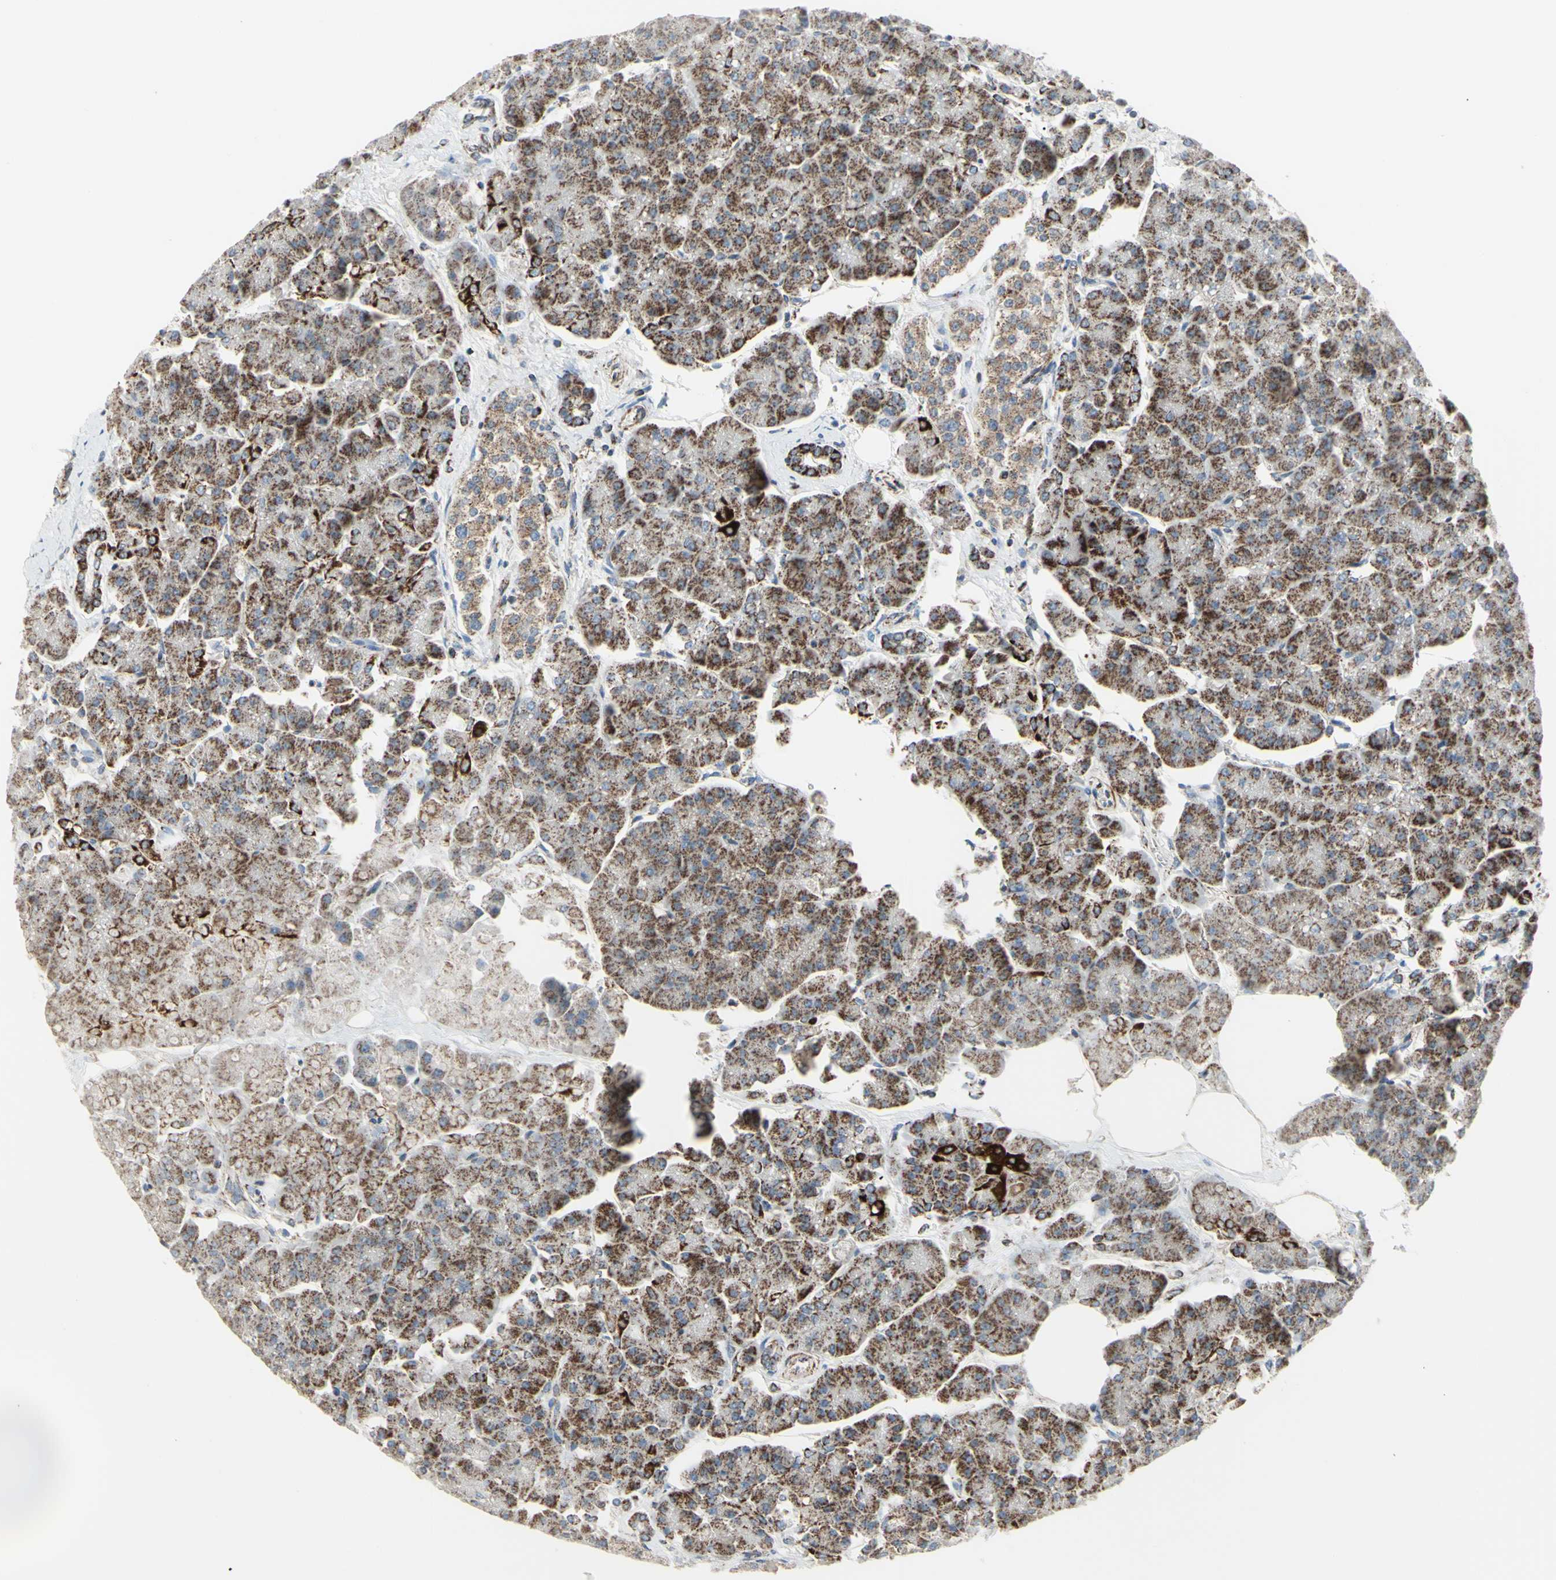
{"staining": {"intensity": "moderate", "quantity": ">75%", "location": "cytoplasmic/membranous"}, "tissue": "pancreas", "cell_type": "Exocrine glandular cells", "image_type": "normal", "snomed": [{"axis": "morphology", "description": "Normal tissue, NOS"}, {"axis": "topography", "description": "Pancreas"}], "caption": "Exocrine glandular cells reveal medium levels of moderate cytoplasmic/membranous expression in about >75% of cells in normal pancreas. The staining was performed using DAB (3,3'-diaminobenzidine), with brown indicating positive protein expression. Nuclei are stained blue with hematoxylin.", "gene": "FAM171B", "patient": {"sex": "female", "age": 70}}